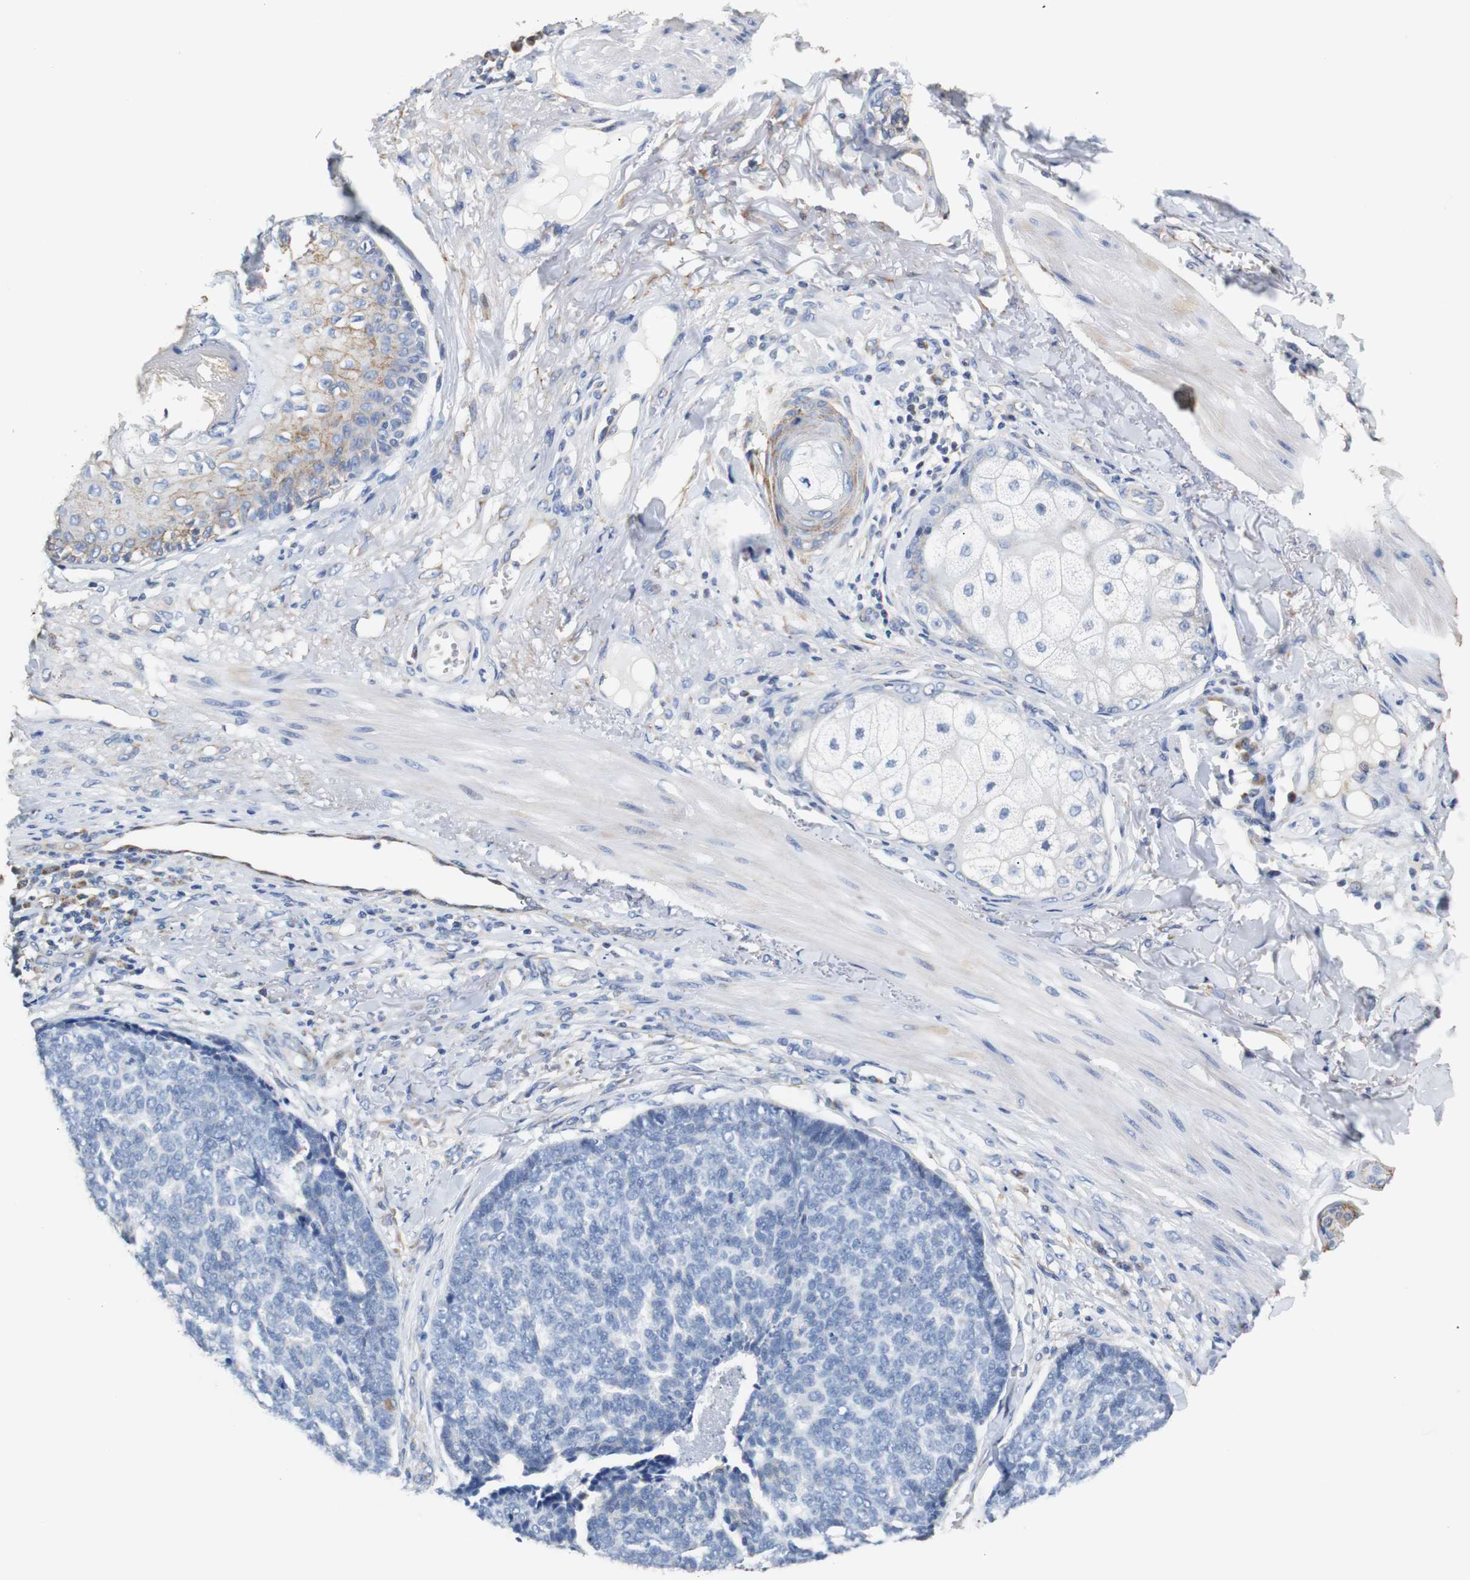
{"staining": {"intensity": "negative", "quantity": "none", "location": "none"}, "tissue": "skin cancer", "cell_type": "Tumor cells", "image_type": "cancer", "snomed": [{"axis": "morphology", "description": "Basal cell carcinoma"}, {"axis": "topography", "description": "Skin"}], "caption": "DAB immunohistochemical staining of human skin basal cell carcinoma shows no significant positivity in tumor cells.", "gene": "PCK1", "patient": {"sex": "male", "age": 84}}